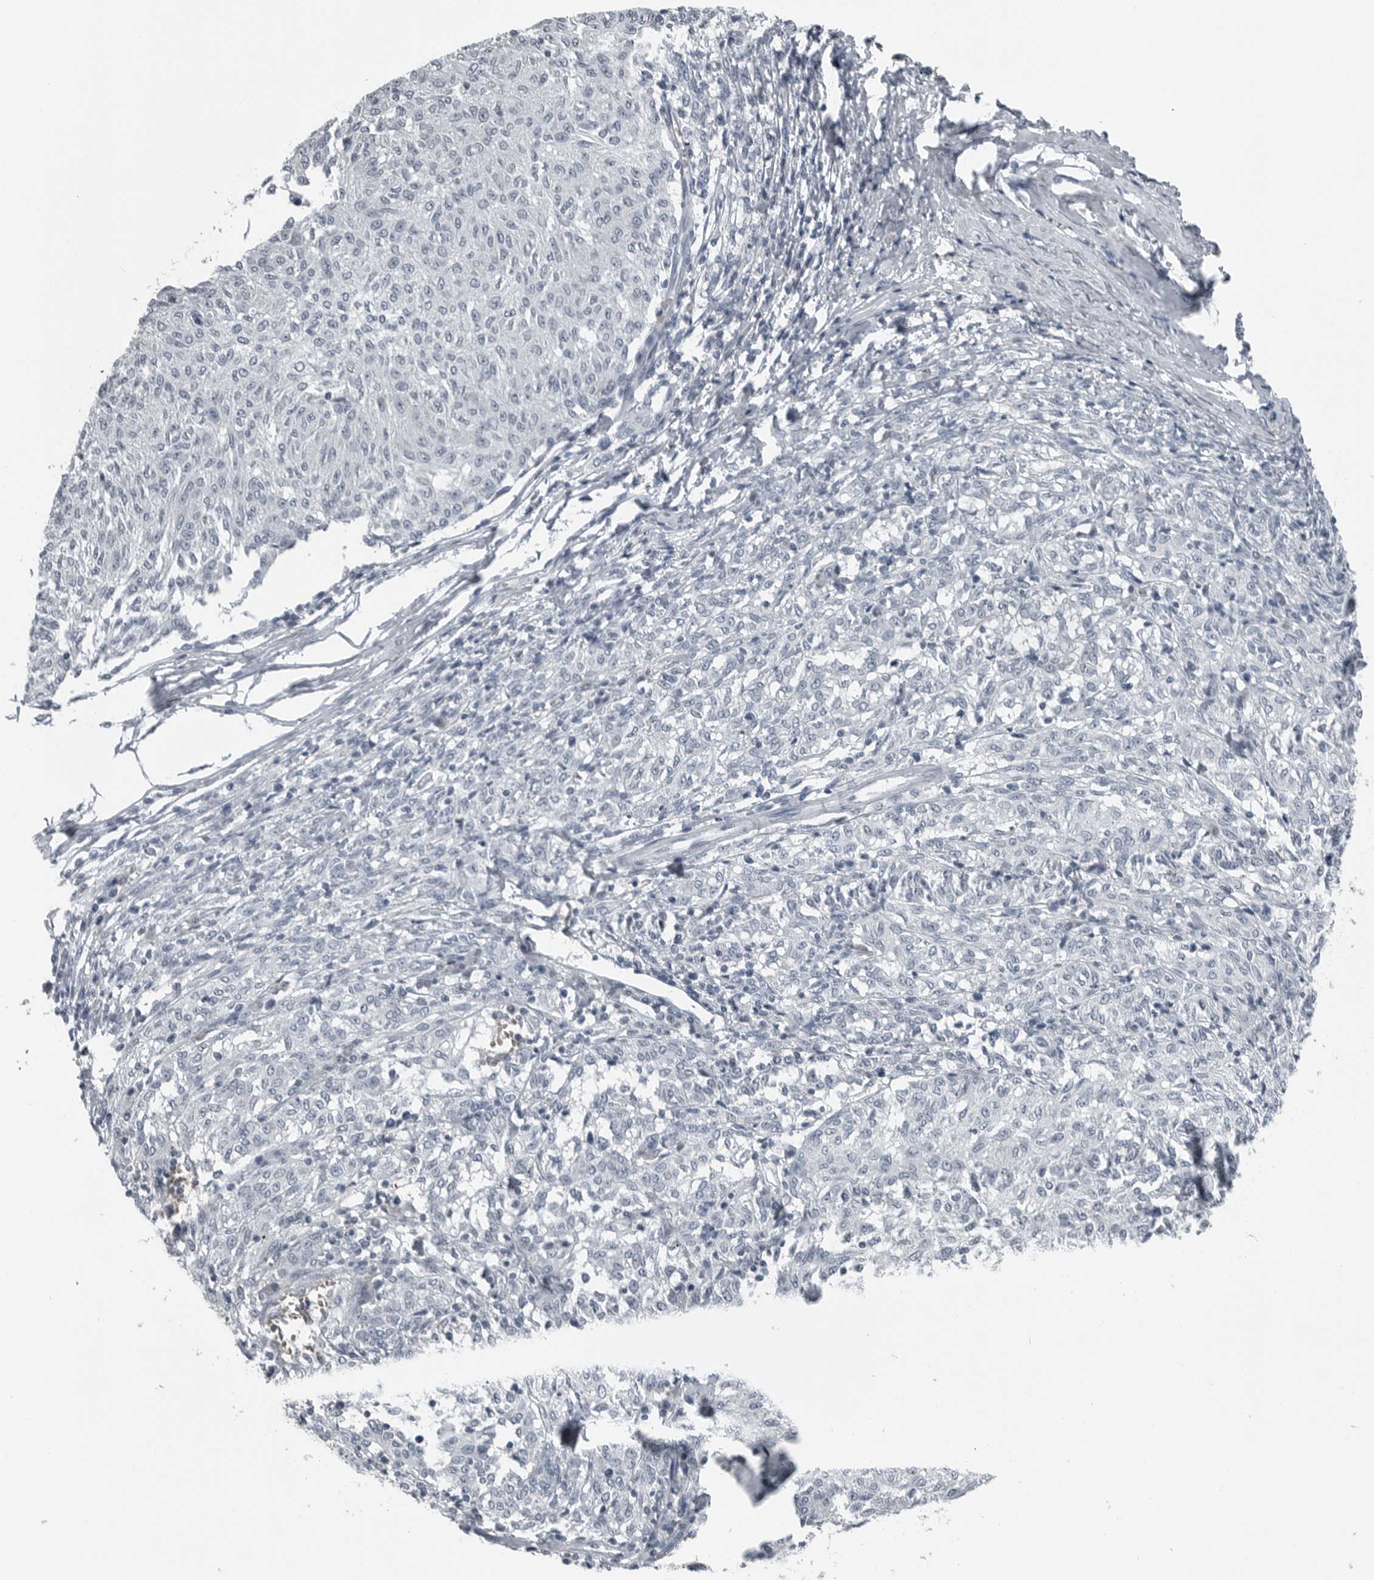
{"staining": {"intensity": "negative", "quantity": "none", "location": "none"}, "tissue": "melanoma", "cell_type": "Tumor cells", "image_type": "cancer", "snomed": [{"axis": "morphology", "description": "Malignant melanoma, NOS"}, {"axis": "topography", "description": "Skin"}], "caption": "High magnification brightfield microscopy of melanoma stained with DAB (3,3'-diaminobenzidine) (brown) and counterstained with hematoxylin (blue): tumor cells show no significant staining.", "gene": "SPINK1", "patient": {"sex": "female", "age": 72}}